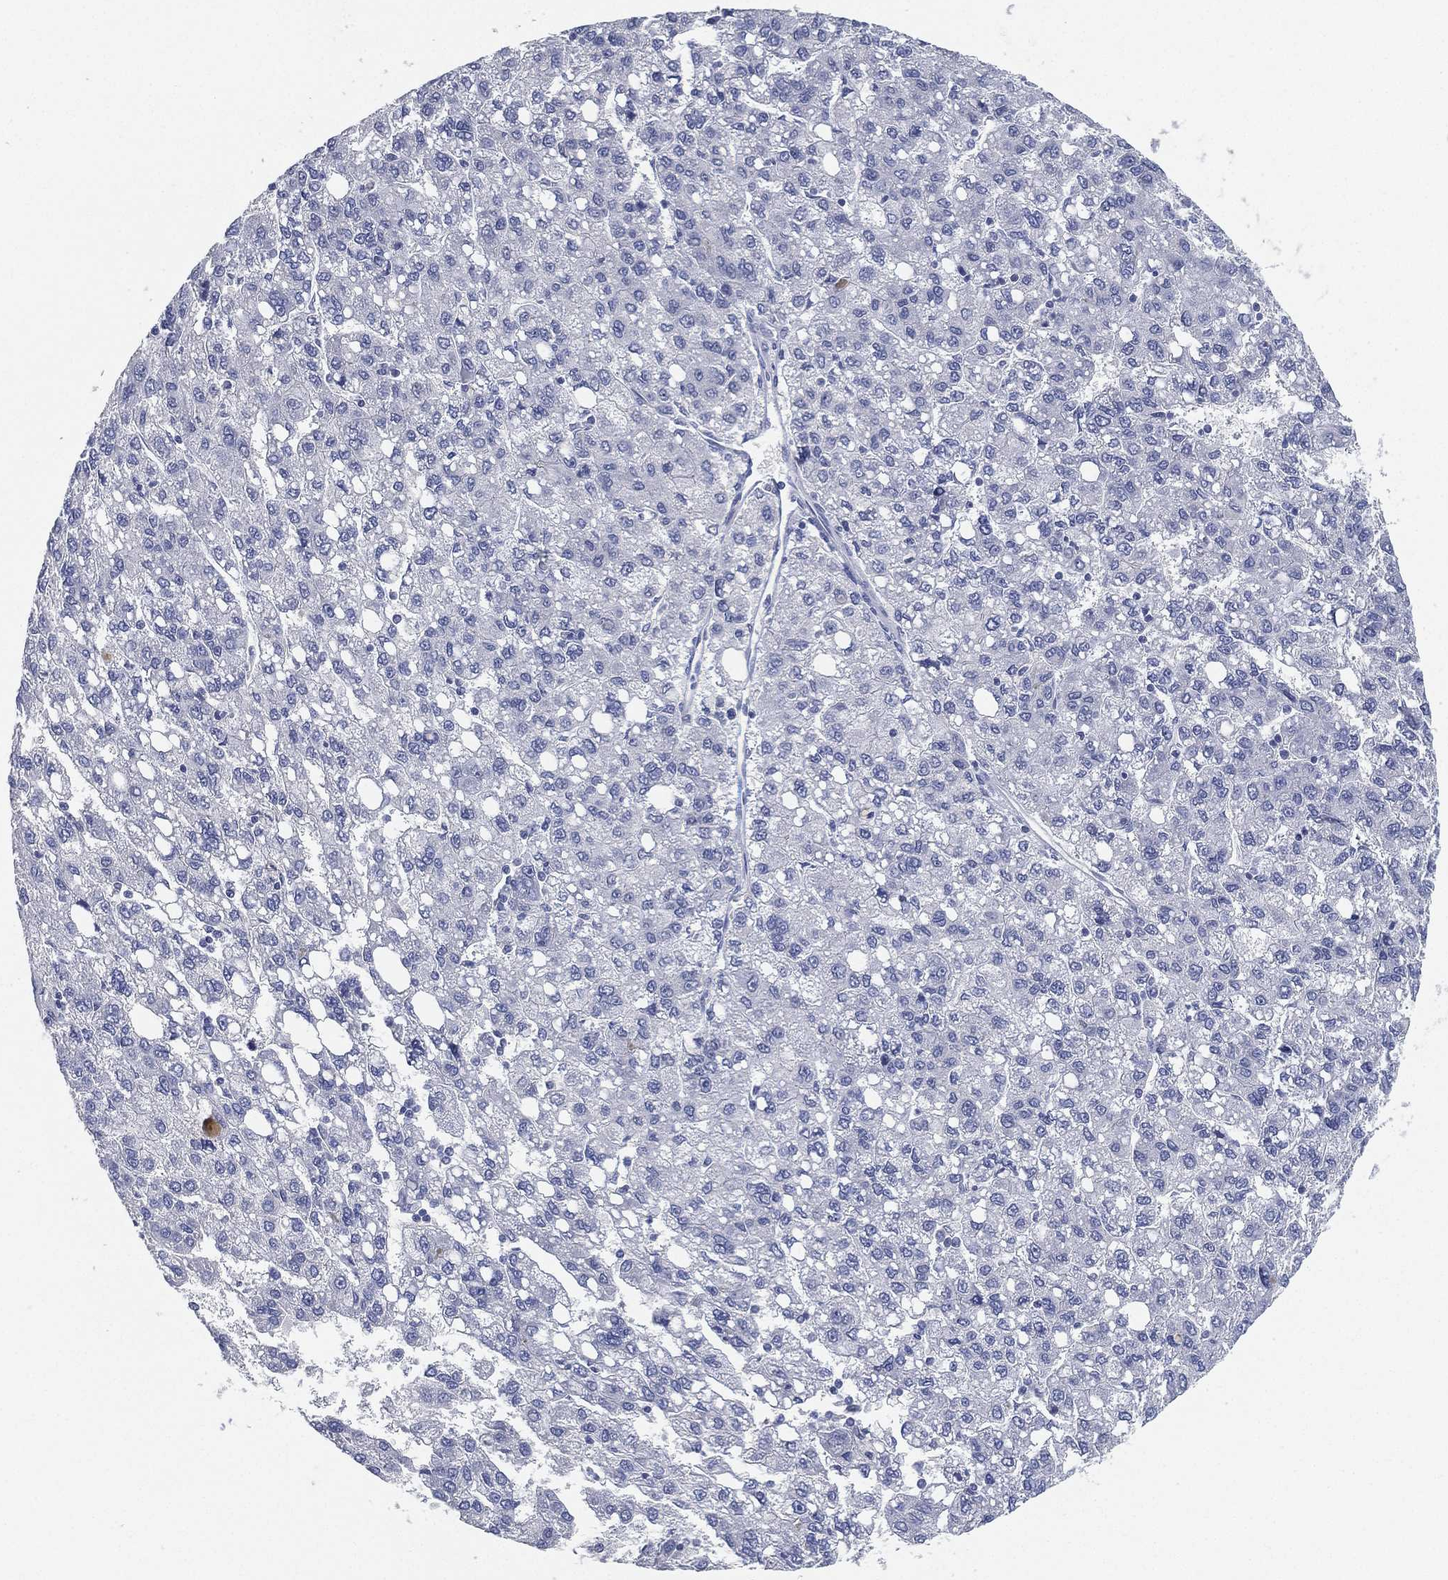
{"staining": {"intensity": "negative", "quantity": "none", "location": "none"}, "tissue": "liver cancer", "cell_type": "Tumor cells", "image_type": "cancer", "snomed": [{"axis": "morphology", "description": "Carcinoma, Hepatocellular, NOS"}, {"axis": "topography", "description": "Liver"}], "caption": "Micrograph shows no protein staining in tumor cells of hepatocellular carcinoma (liver) tissue.", "gene": "FAM187B", "patient": {"sex": "female", "age": 82}}